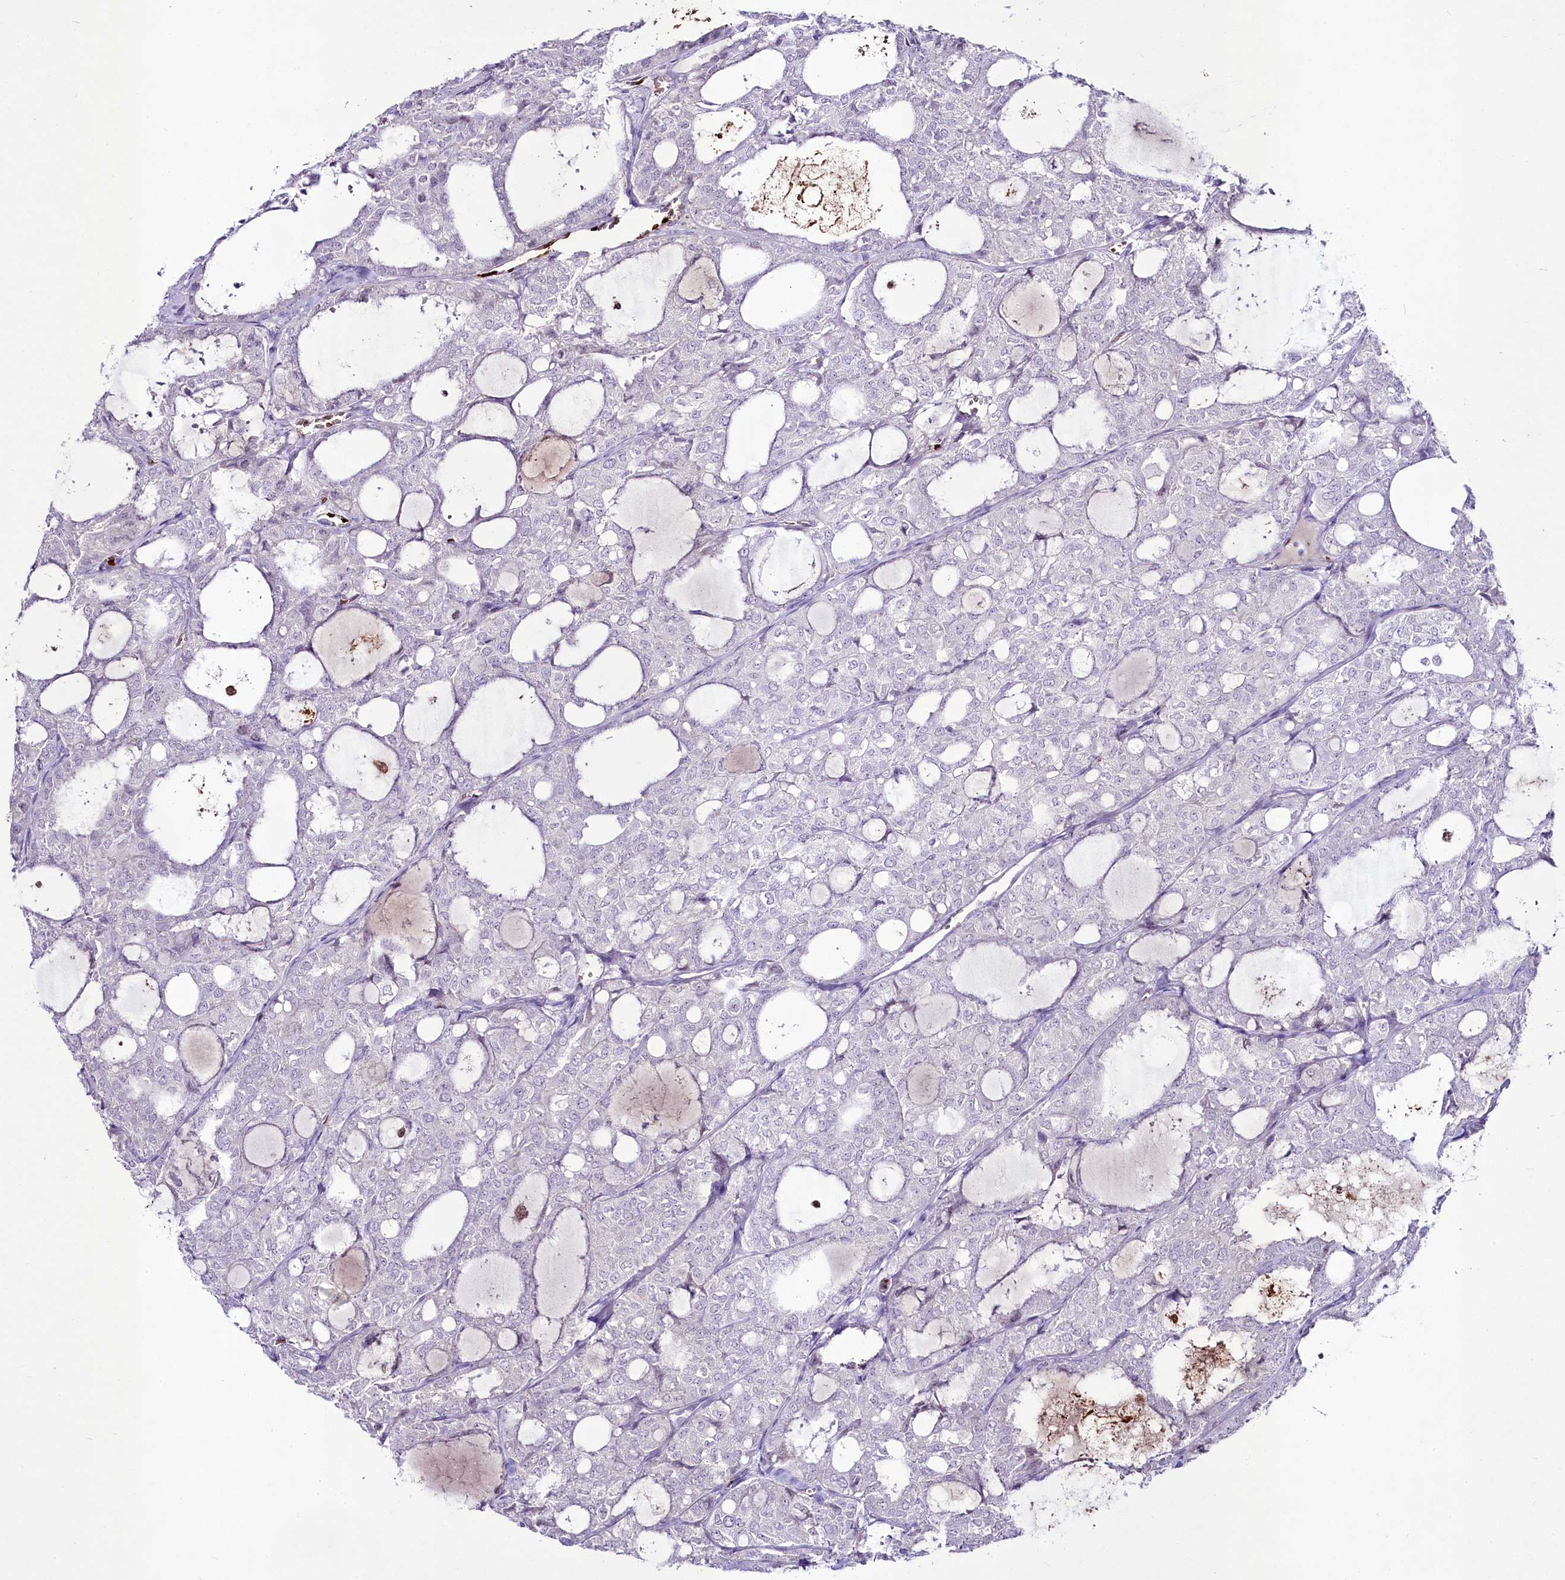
{"staining": {"intensity": "negative", "quantity": "none", "location": "none"}, "tissue": "thyroid cancer", "cell_type": "Tumor cells", "image_type": "cancer", "snomed": [{"axis": "morphology", "description": "Follicular adenoma carcinoma, NOS"}, {"axis": "topography", "description": "Thyroid gland"}], "caption": "Tumor cells are negative for protein expression in human follicular adenoma carcinoma (thyroid).", "gene": "SUSD3", "patient": {"sex": "male", "age": 75}}